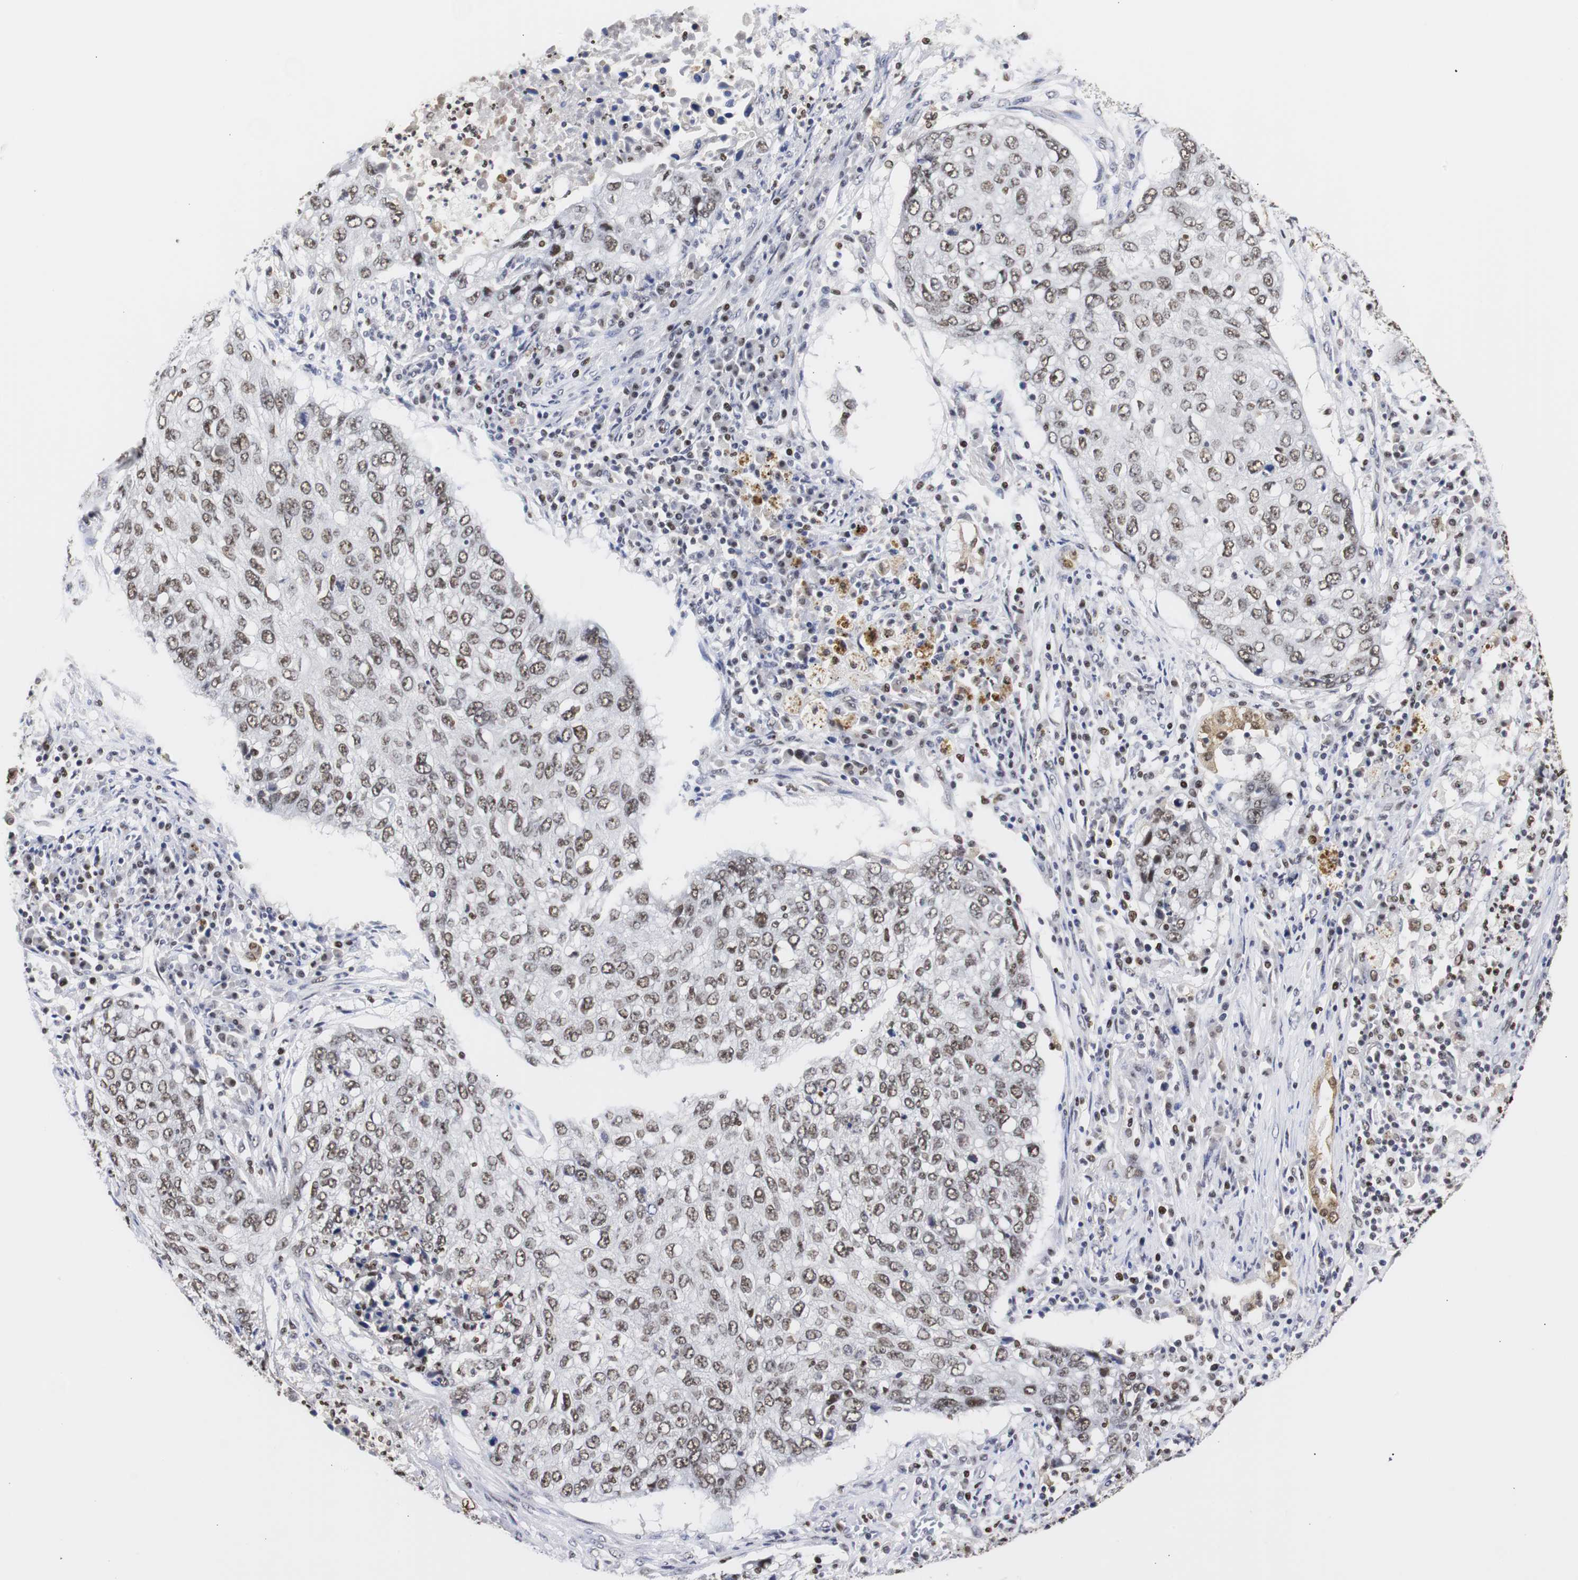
{"staining": {"intensity": "moderate", "quantity": ">75%", "location": "nuclear"}, "tissue": "lung cancer", "cell_type": "Tumor cells", "image_type": "cancer", "snomed": [{"axis": "morphology", "description": "Squamous cell carcinoma, NOS"}, {"axis": "topography", "description": "Lung"}], "caption": "A brown stain highlights moderate nuclear positivity of a protein in human lung squamous cell carcinoma tumor cells.", "gene": "ZFC3H1", "patient": {"sex": "female", "age": 63}}